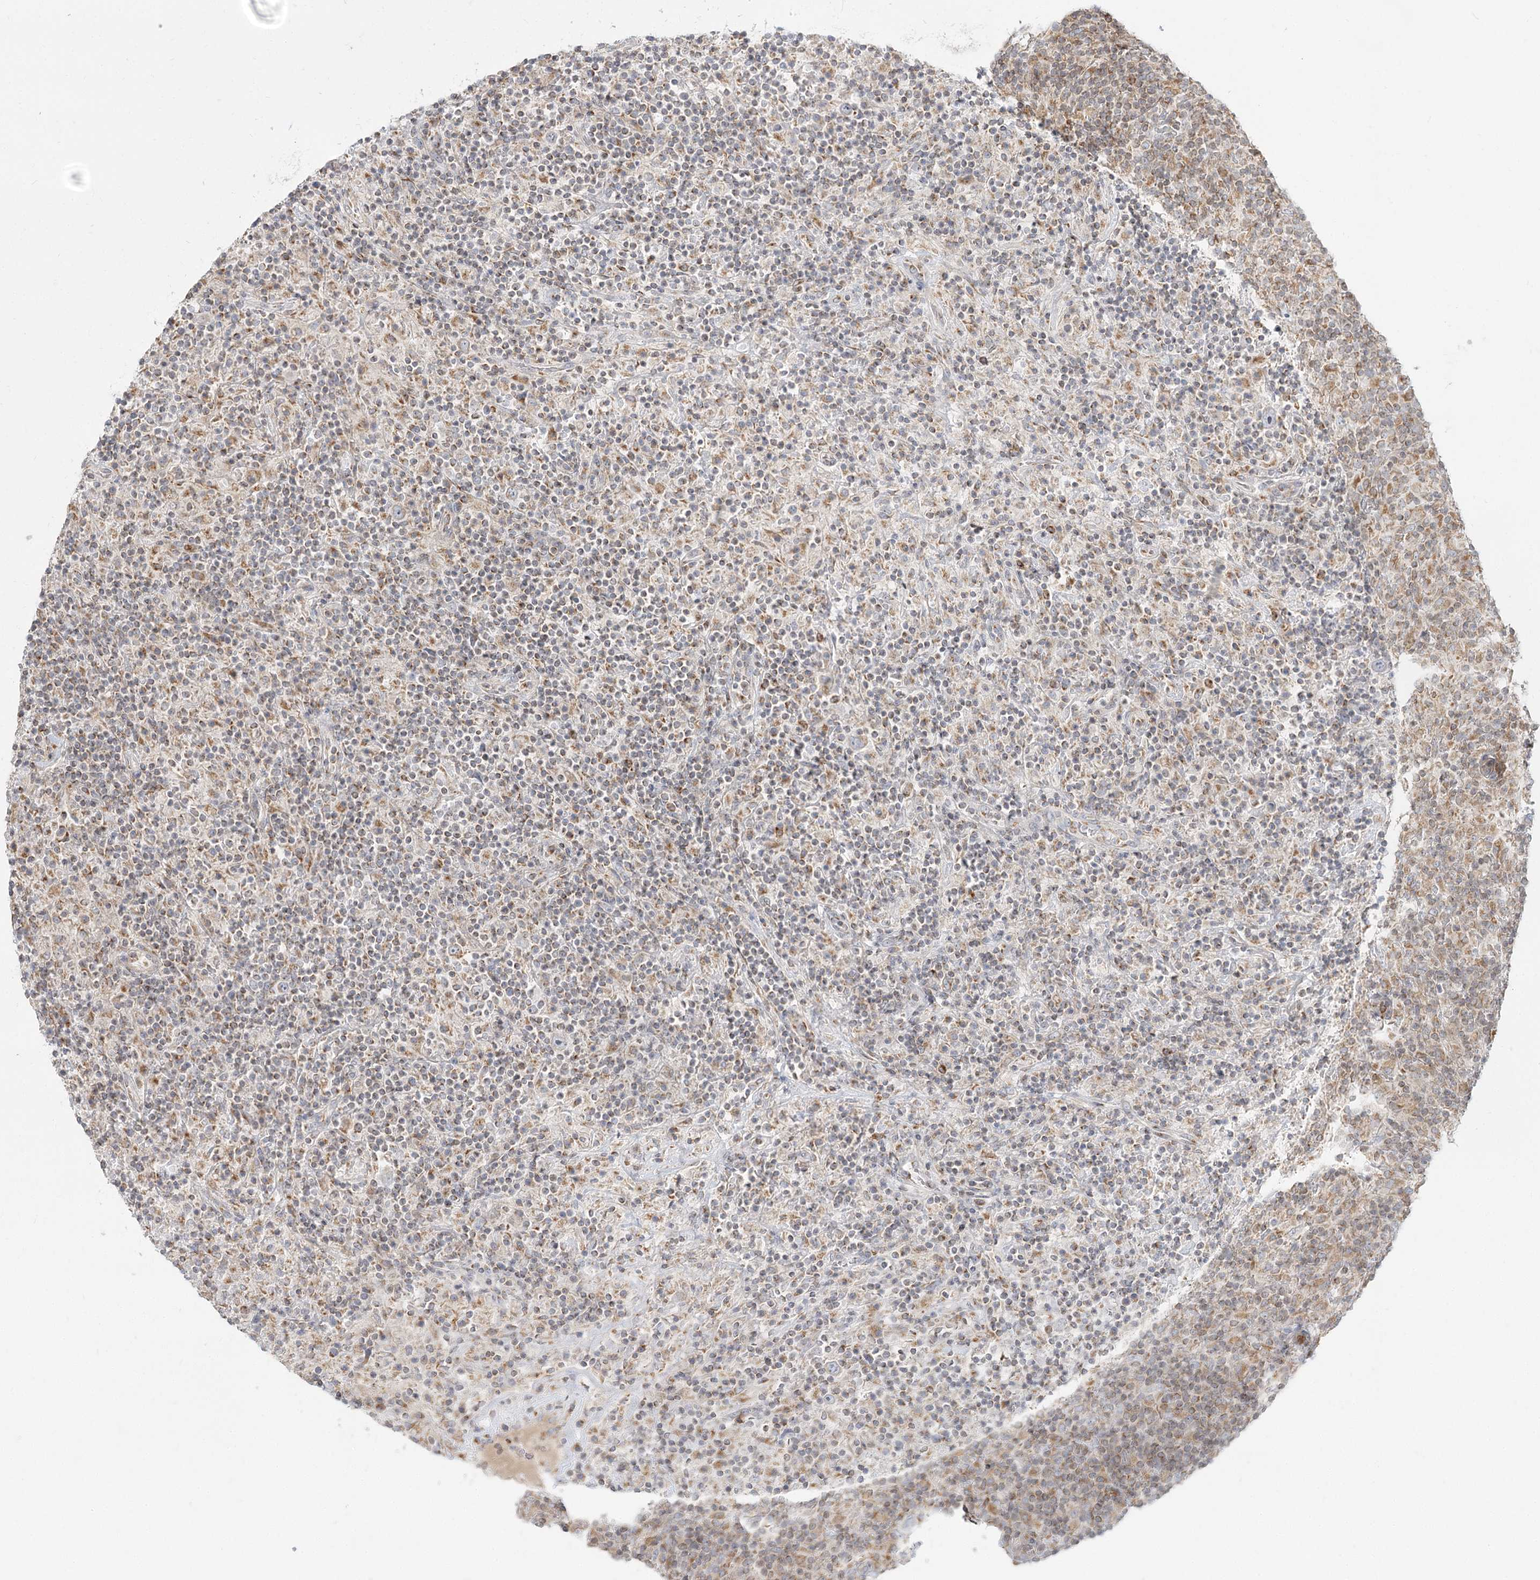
{"staining": {"intensity": "weak", "quantity": "<25%", "location": "cytoplasmic/membranous"}, "tissue": "lymphoma", "cell_type": "Tumor cells", "image_type": "cancer", "snomed": [{"axis": "morphology", "description": "Hodgkin's disease, NOS"}, {"axis": "topography", "description": "Lymph node"}], "caption": "This is an immunohistochemistry (IHC) photomicrograph of human Hodgkin's disease. There is no positivity in tumor cells.", "gene": "MTMR3", "patient": {"sex": "male", "age": 70}}